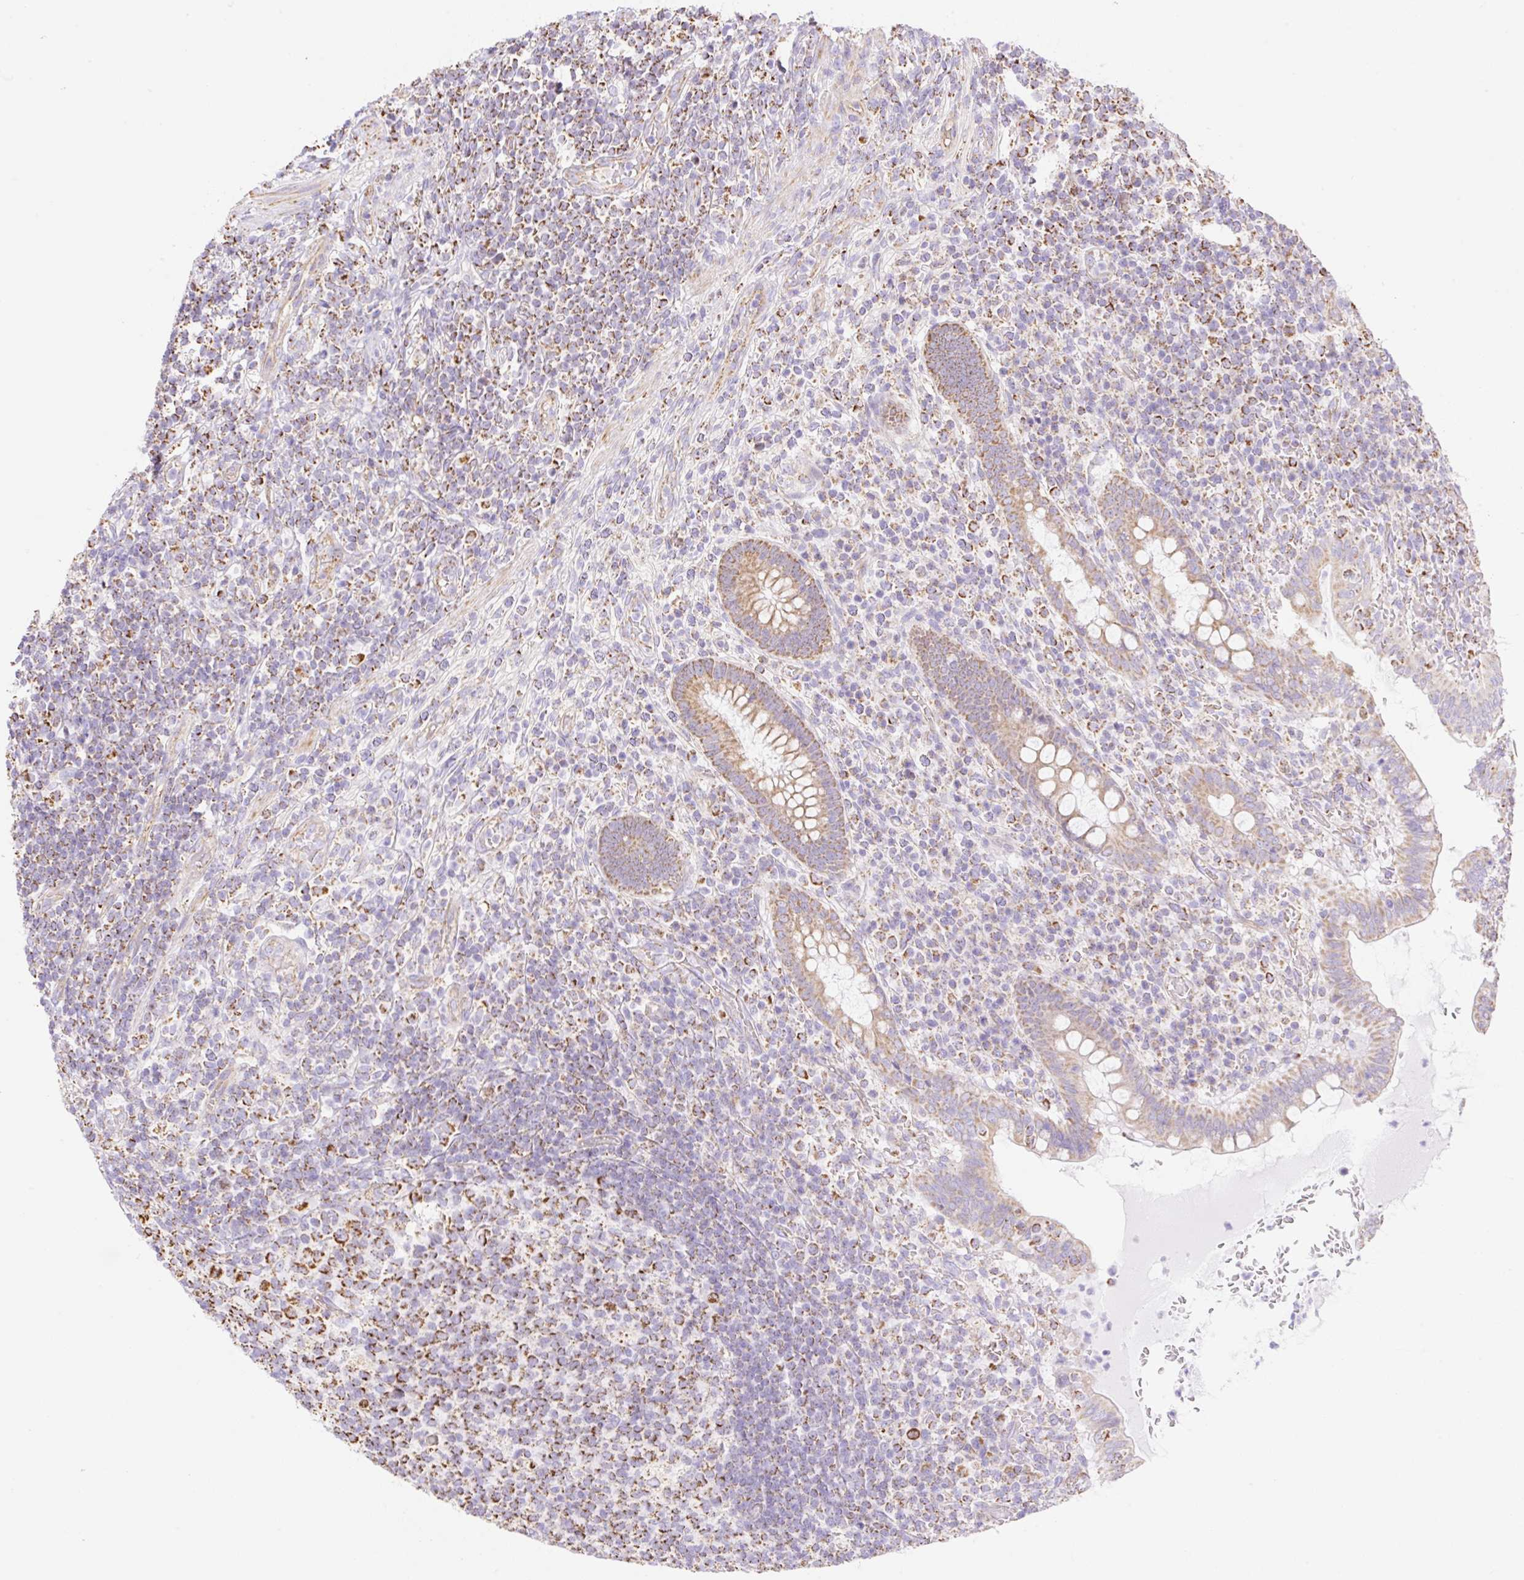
{"staining": {"intensity": "moderate", "quantity": ">75%", "location": "cytoplasmic/membranous"}, "tissue": "appendix", "cell_type": "Glandular cells", "image_type": "normal", "snomed": [{"axis": "morphology", "description": "Normal tissue, NOS"}, {"axis": "topography", "description": "Appendix"}], "caption": "Benign appendix was stained to show a protein in brown. There is medium levels of moderate cytoplasmic/membranous positivity in approximately >75% of glandular cells. Nuclei are stained in blue.", "gene": "ESAM", "patient": {"sex": "female", "age": 43}}